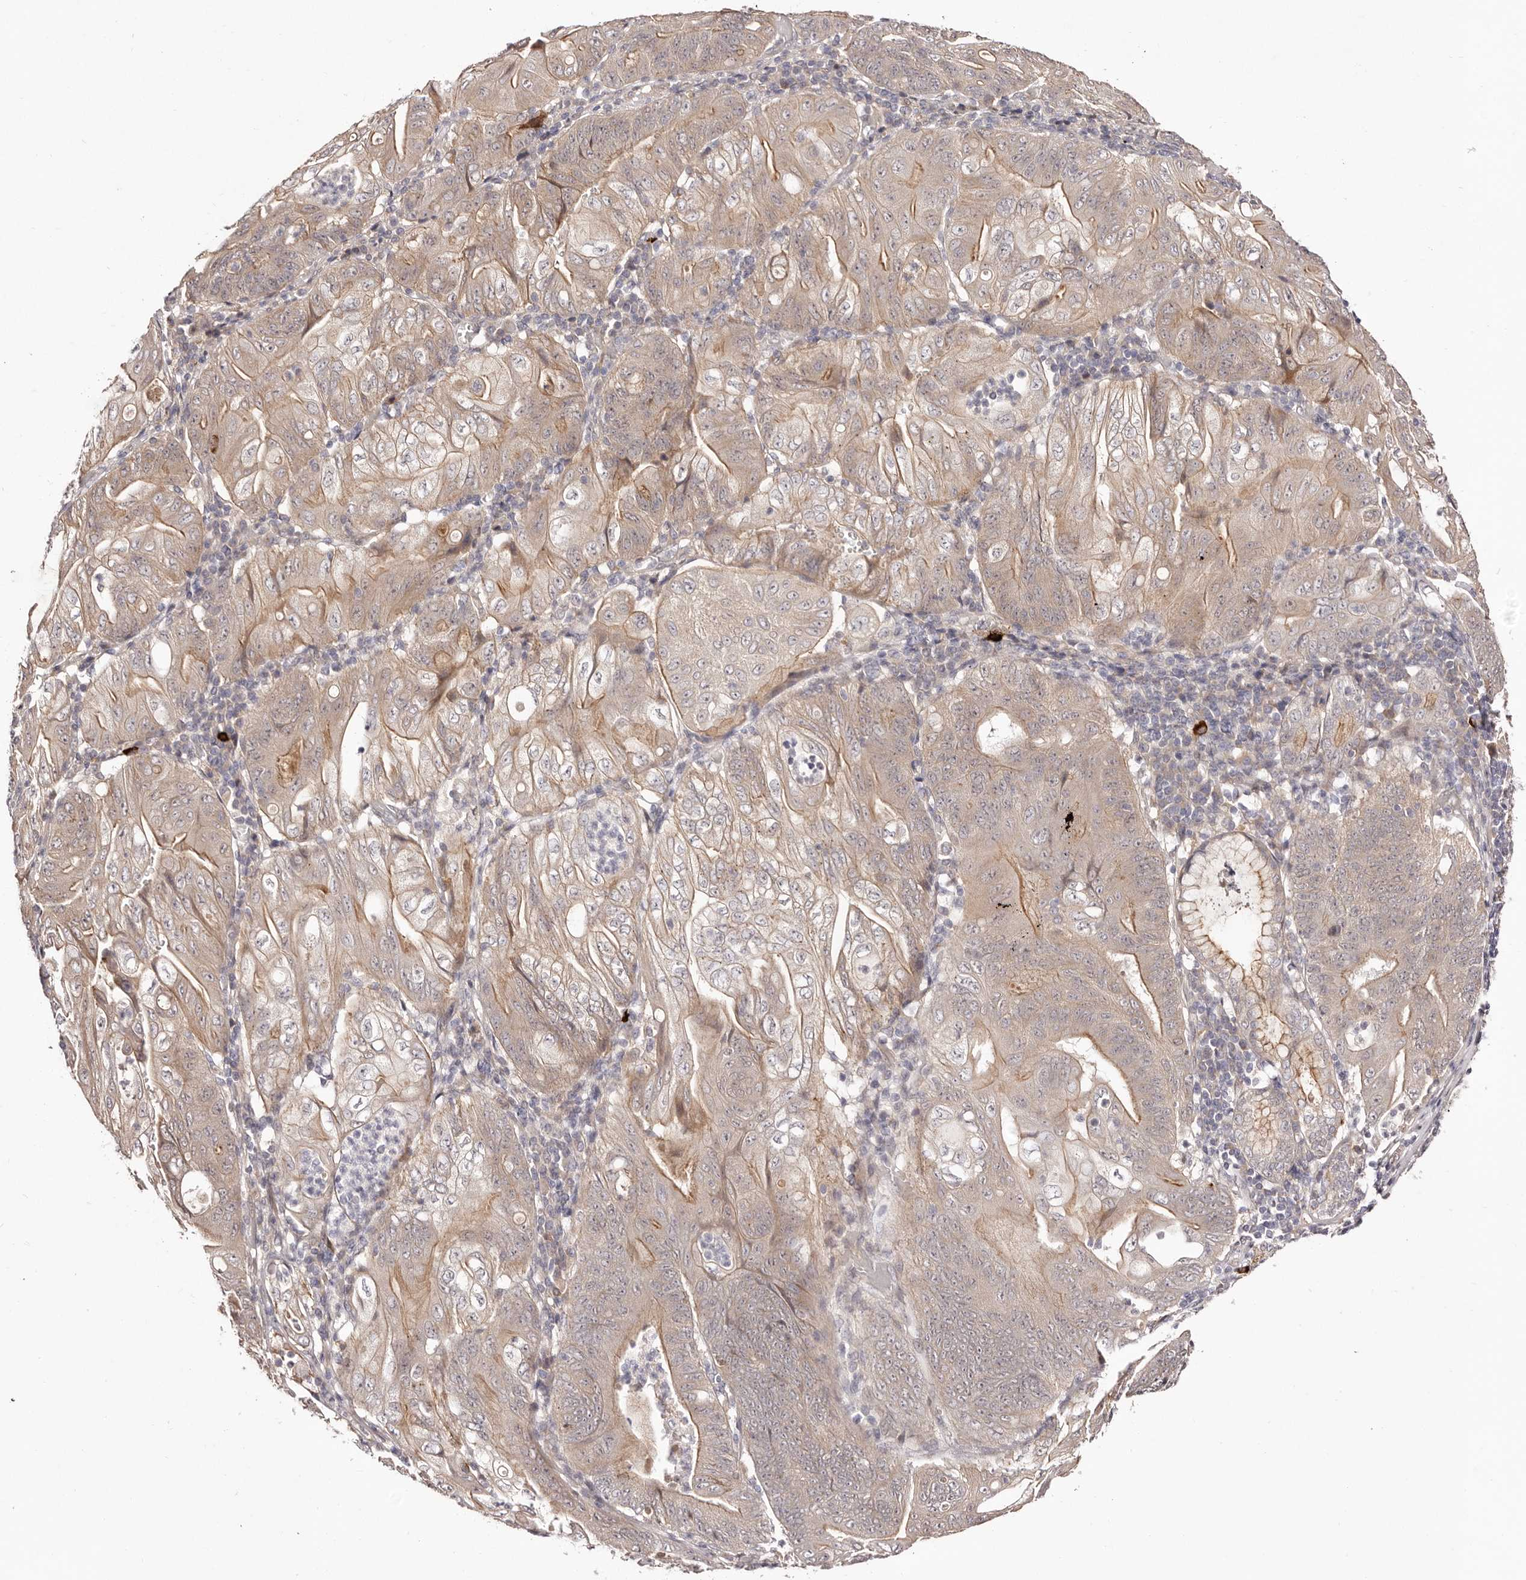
{"staining": {"intensity": "weak", "quantity": ">75%", "location": "cytoplasmic/membranous"}, "tissue": "stomach cancer", "cell_type": "Tumor cells", "image_type": "cancer", "snomed": [{"axis": "morphology", "description": "Adenocarcinoma, NOS"}, {"axis": "topography", "description": "Stomach"}], "caption": "Human stomach cancer stained with a protein marker exhibits weak staining in tumor cells.", "gene": "EGR3", "patient": {"sex": "female", "age": 73}}